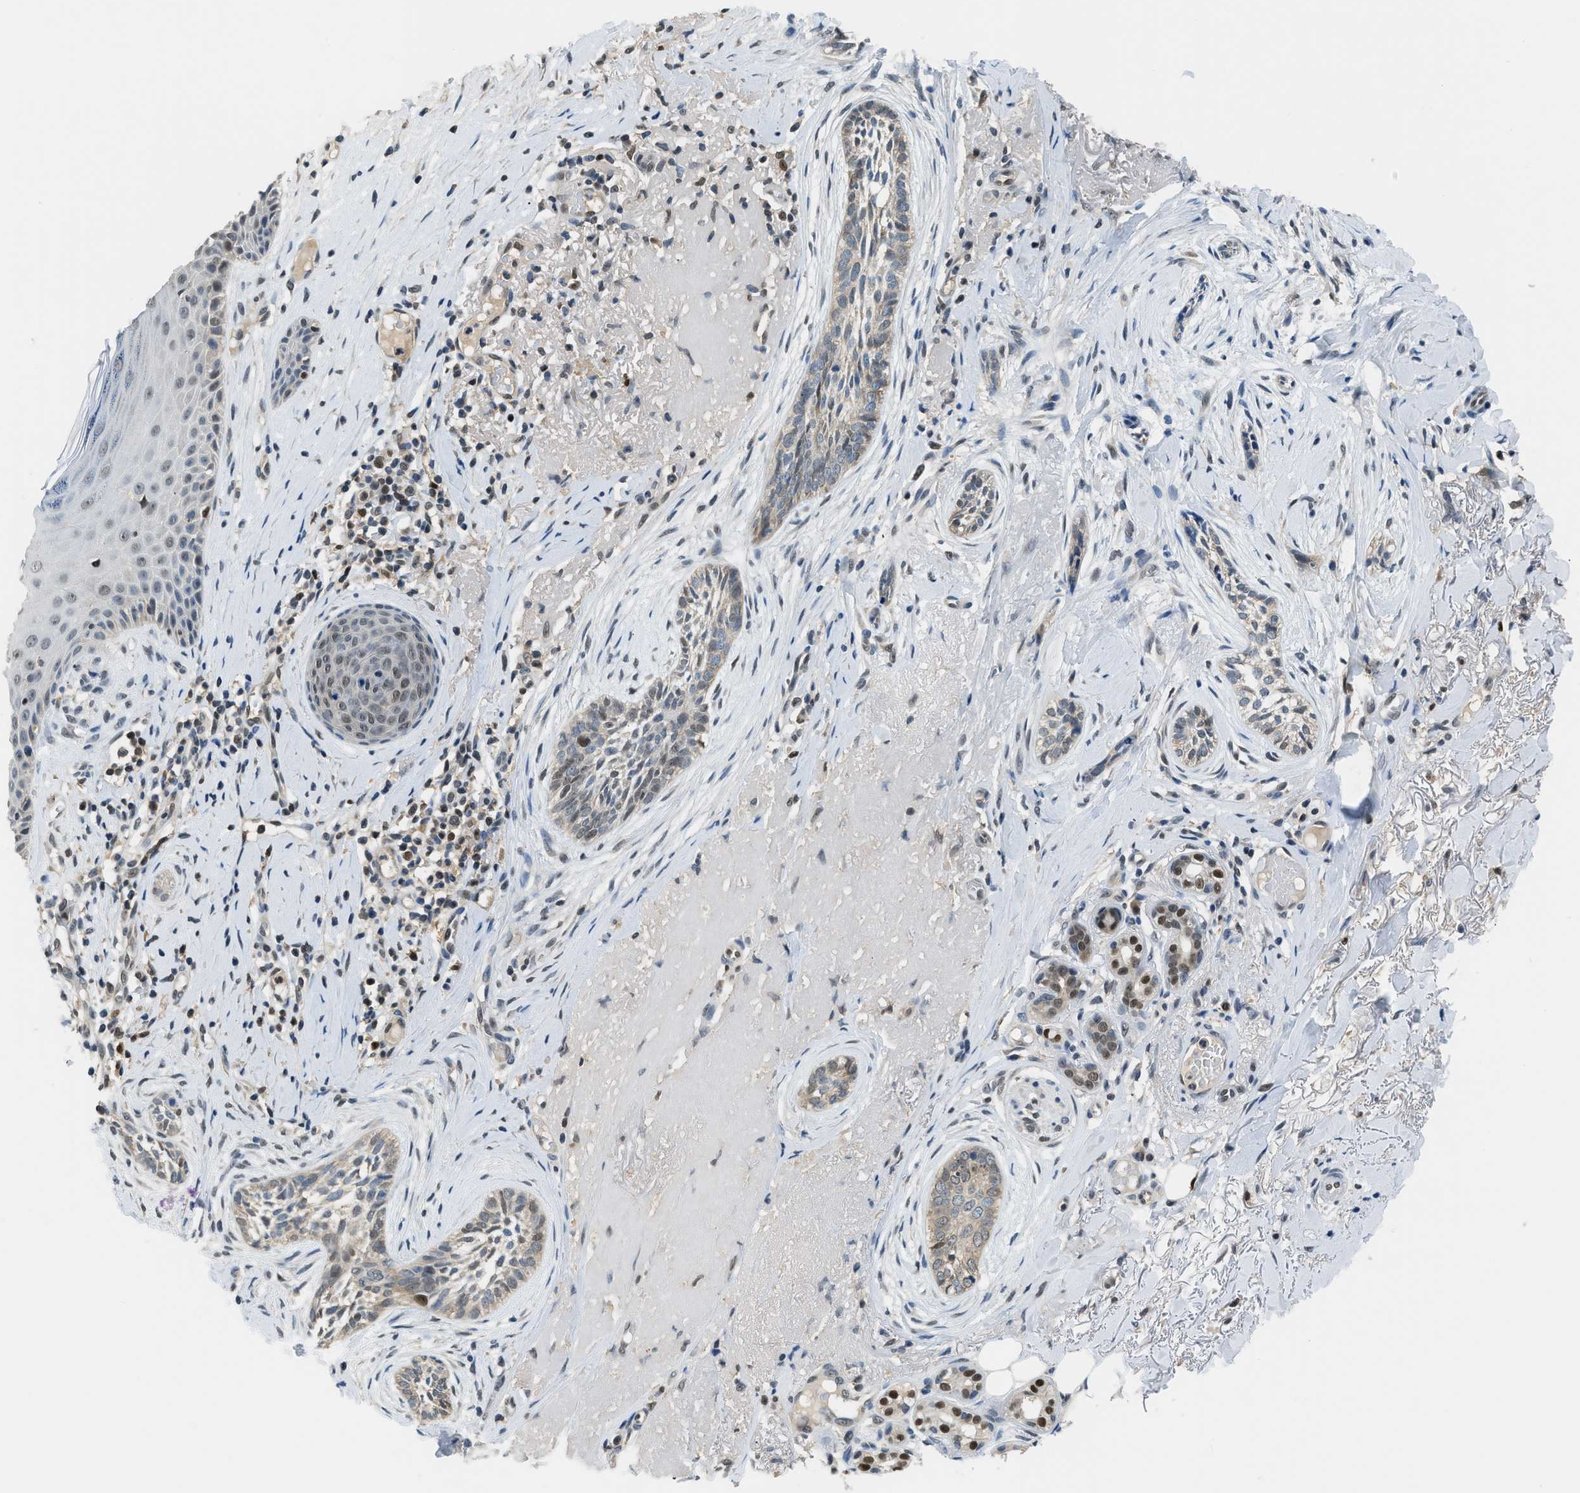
{"staining": {"intensity": "moderate", "quantity": "<25%", "location": "nuclear"}, "tissue": "skin cancer", "cell_type": "Tumor cells", "image_type": "cancer", "snomed": [{"axis": "morphology", "description": "Basal cell carcinoma"}, {"axis": "topography", "description": "Skin"}], "caption": "Moderate nuclear expression for a protein is identified in approximately <25% of tumor cells of skin cancer (basal cell carcinoma) using immunohistochemistry (IHC).", "gene": "ALX1", "patient": {"sex": "female", "age": 88}}